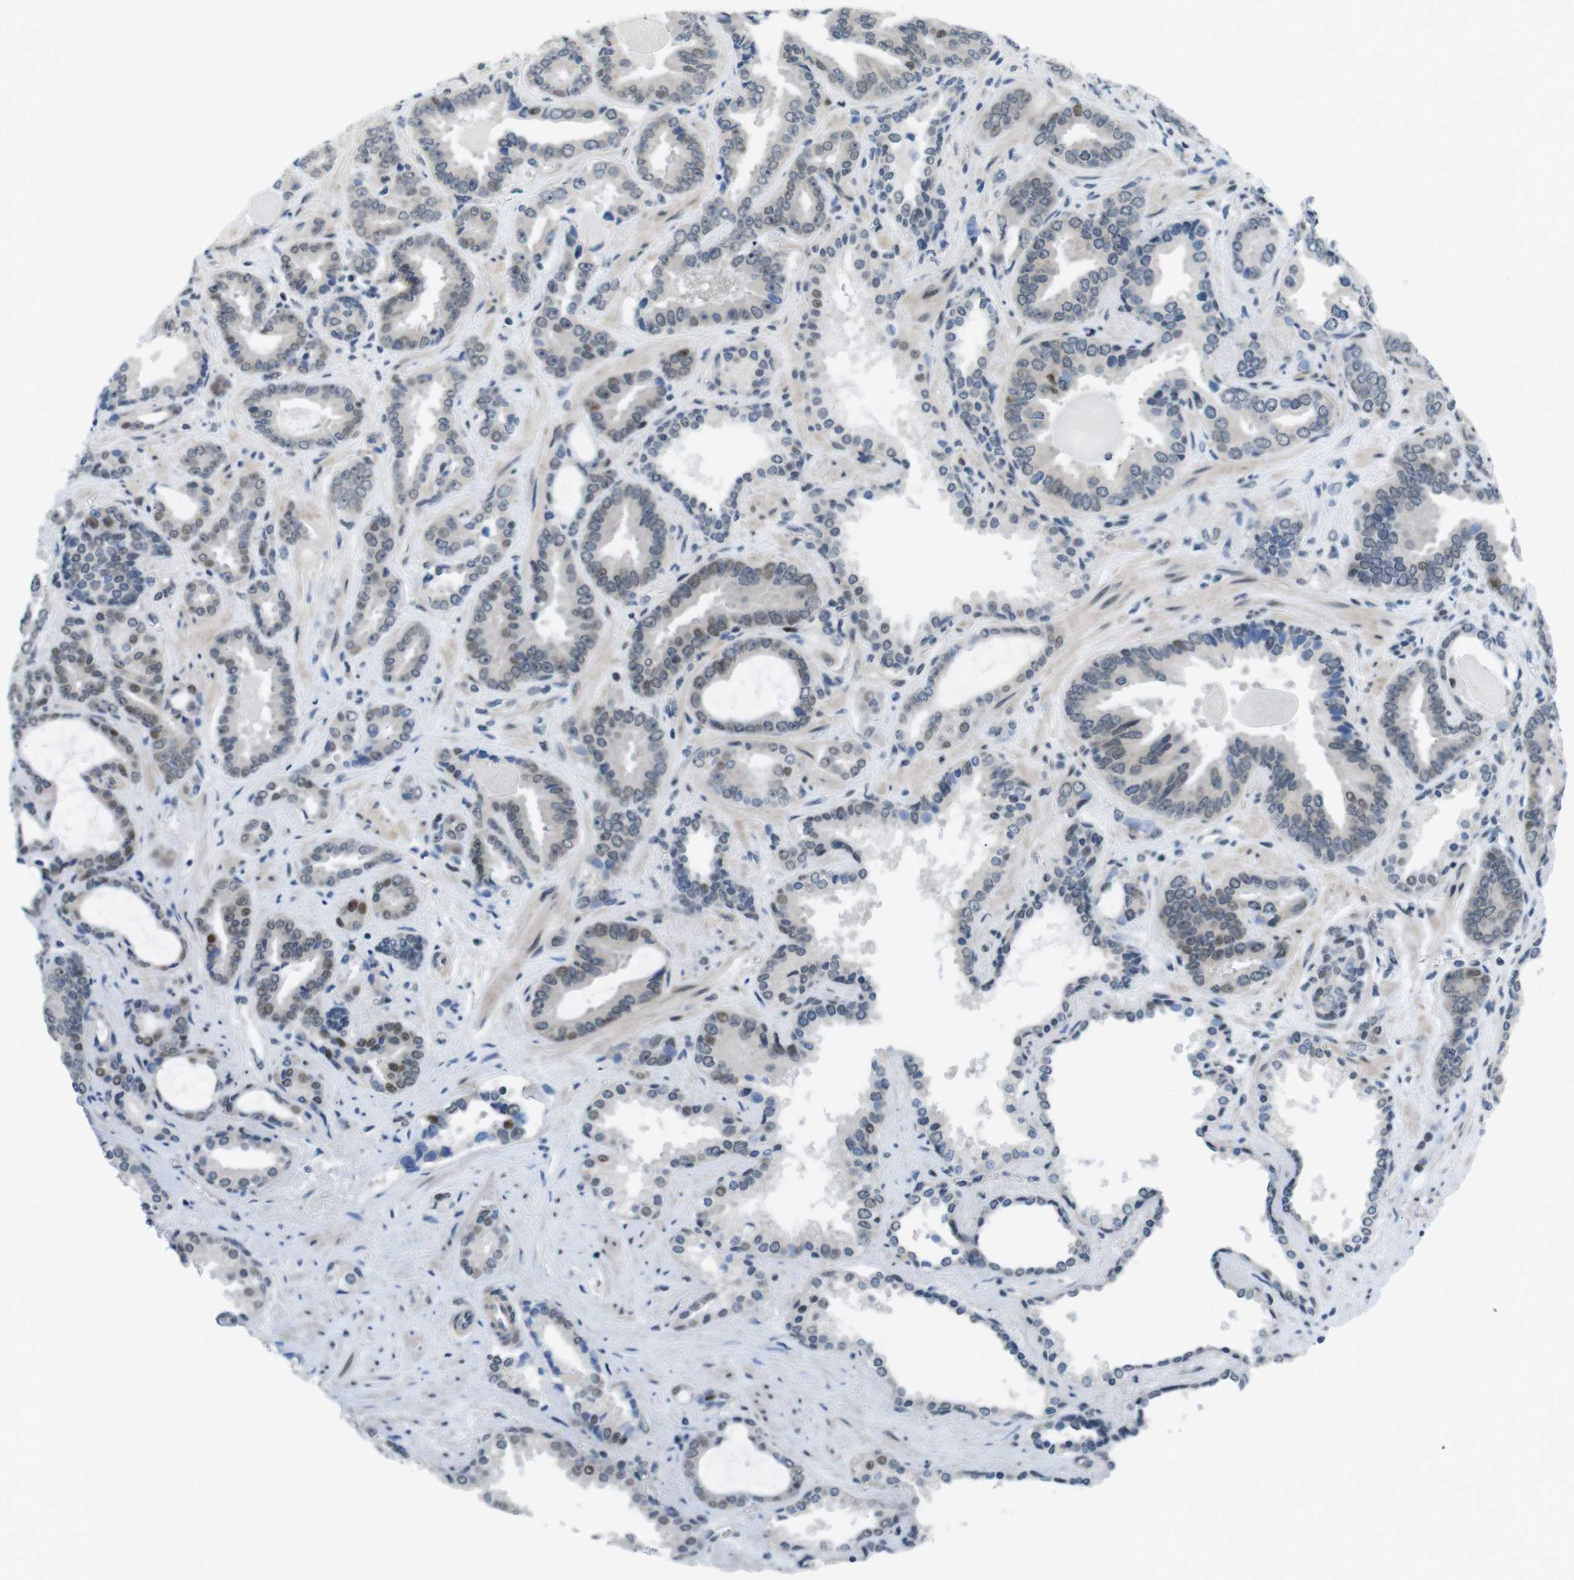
{"staining": {"intensity": "weak", "quantity": "<25%", "location": "nuclear"}, "tissue": "prostate cancer", "cell_type": "Tumor cells", "image_type": "cancer", "snomed": [{"axis": "morphology", "description": "Adenocarcinoma, Low grade"}, {"axis": "topography", "description": "Prostate"}], "caption": "Tumor cells show no significant protein expression in prostate cancer.", "gene": "SMCO2", "patient": {"sex": "male", "age": 60}}